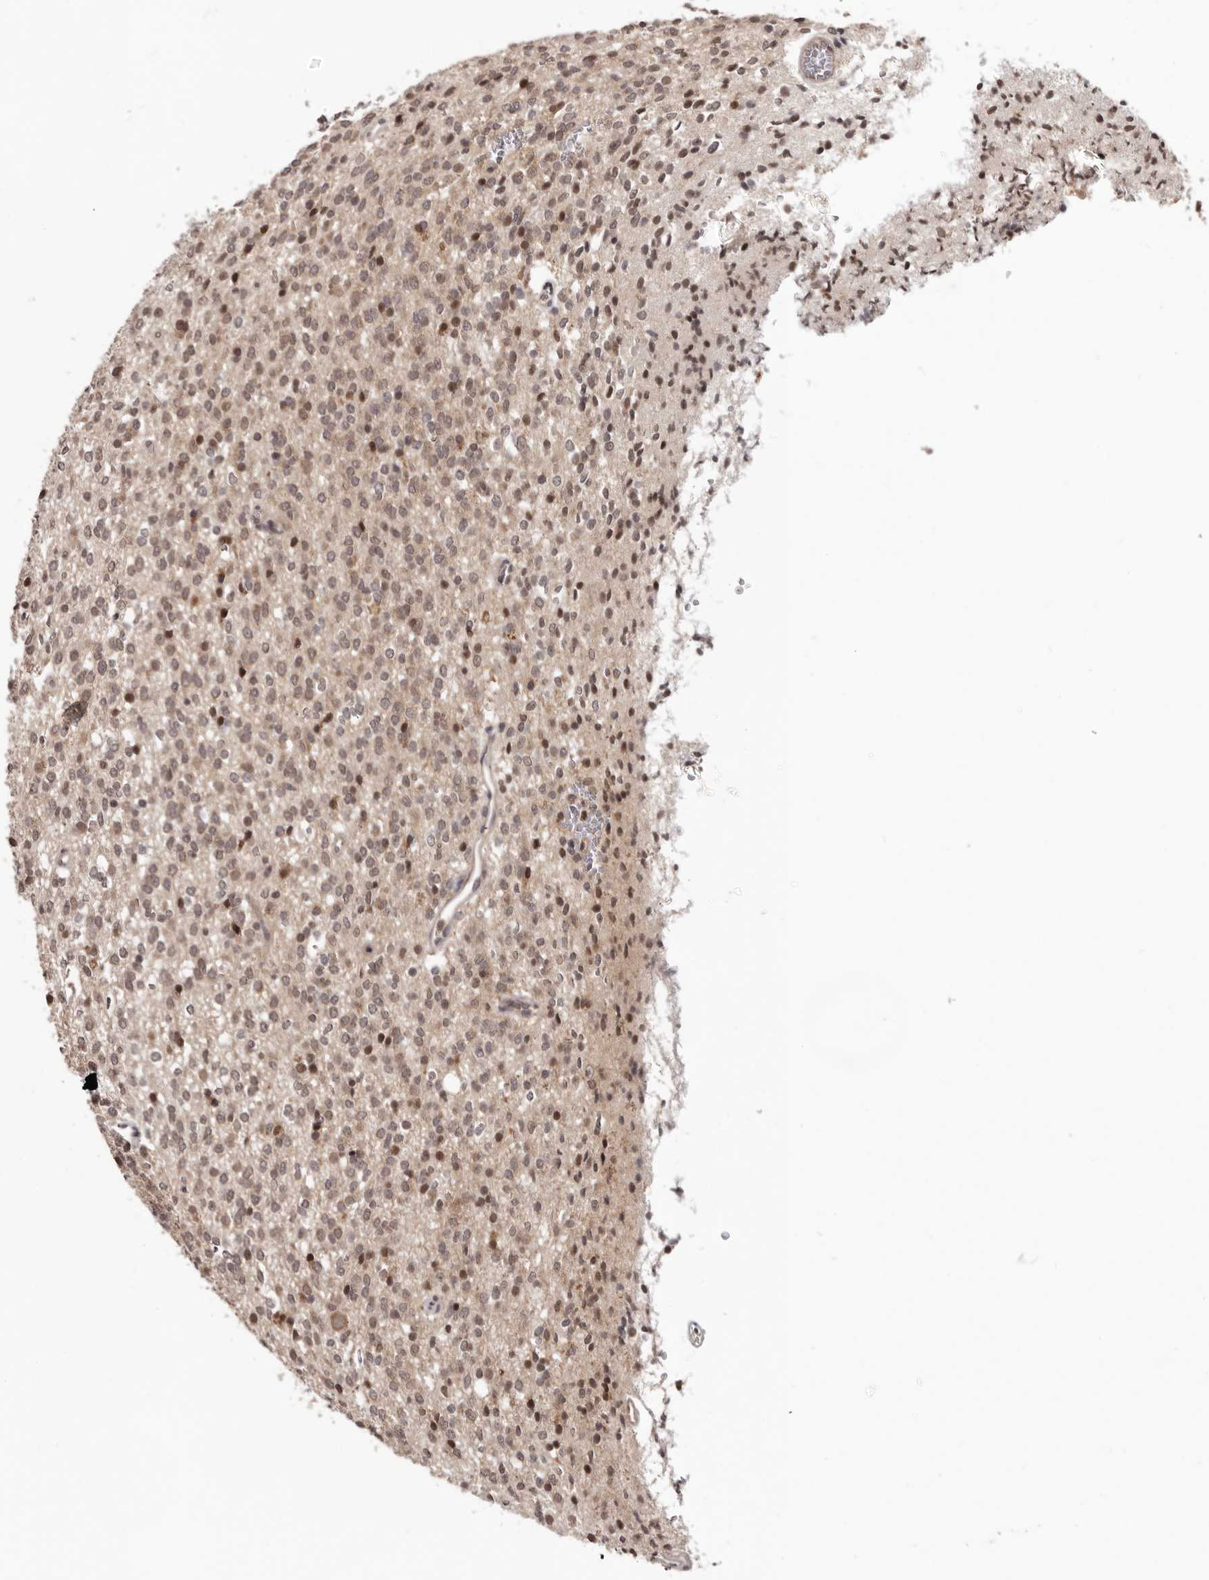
{"staining": {"intensity": "moderate", "quantity": ">75%", "location": "cytoplasmic/membranous,nuclear"}, "tissue": "glioma", "cell_type": "Tumor cells", "image_type": "cancer", "snomed": [{"axis": "morphology", "description": "Glioma, malignant, High grade"}, {"axis": "topography", "description": "Brain"}], "caption": "Protein expression analysis of glioma exhibits moderate cytoplasmic/membranous and nuclear staining in approximately >75% of tumor cells.", "gene": "TBX5", "patient": {"sex": "male", "age": 34}}